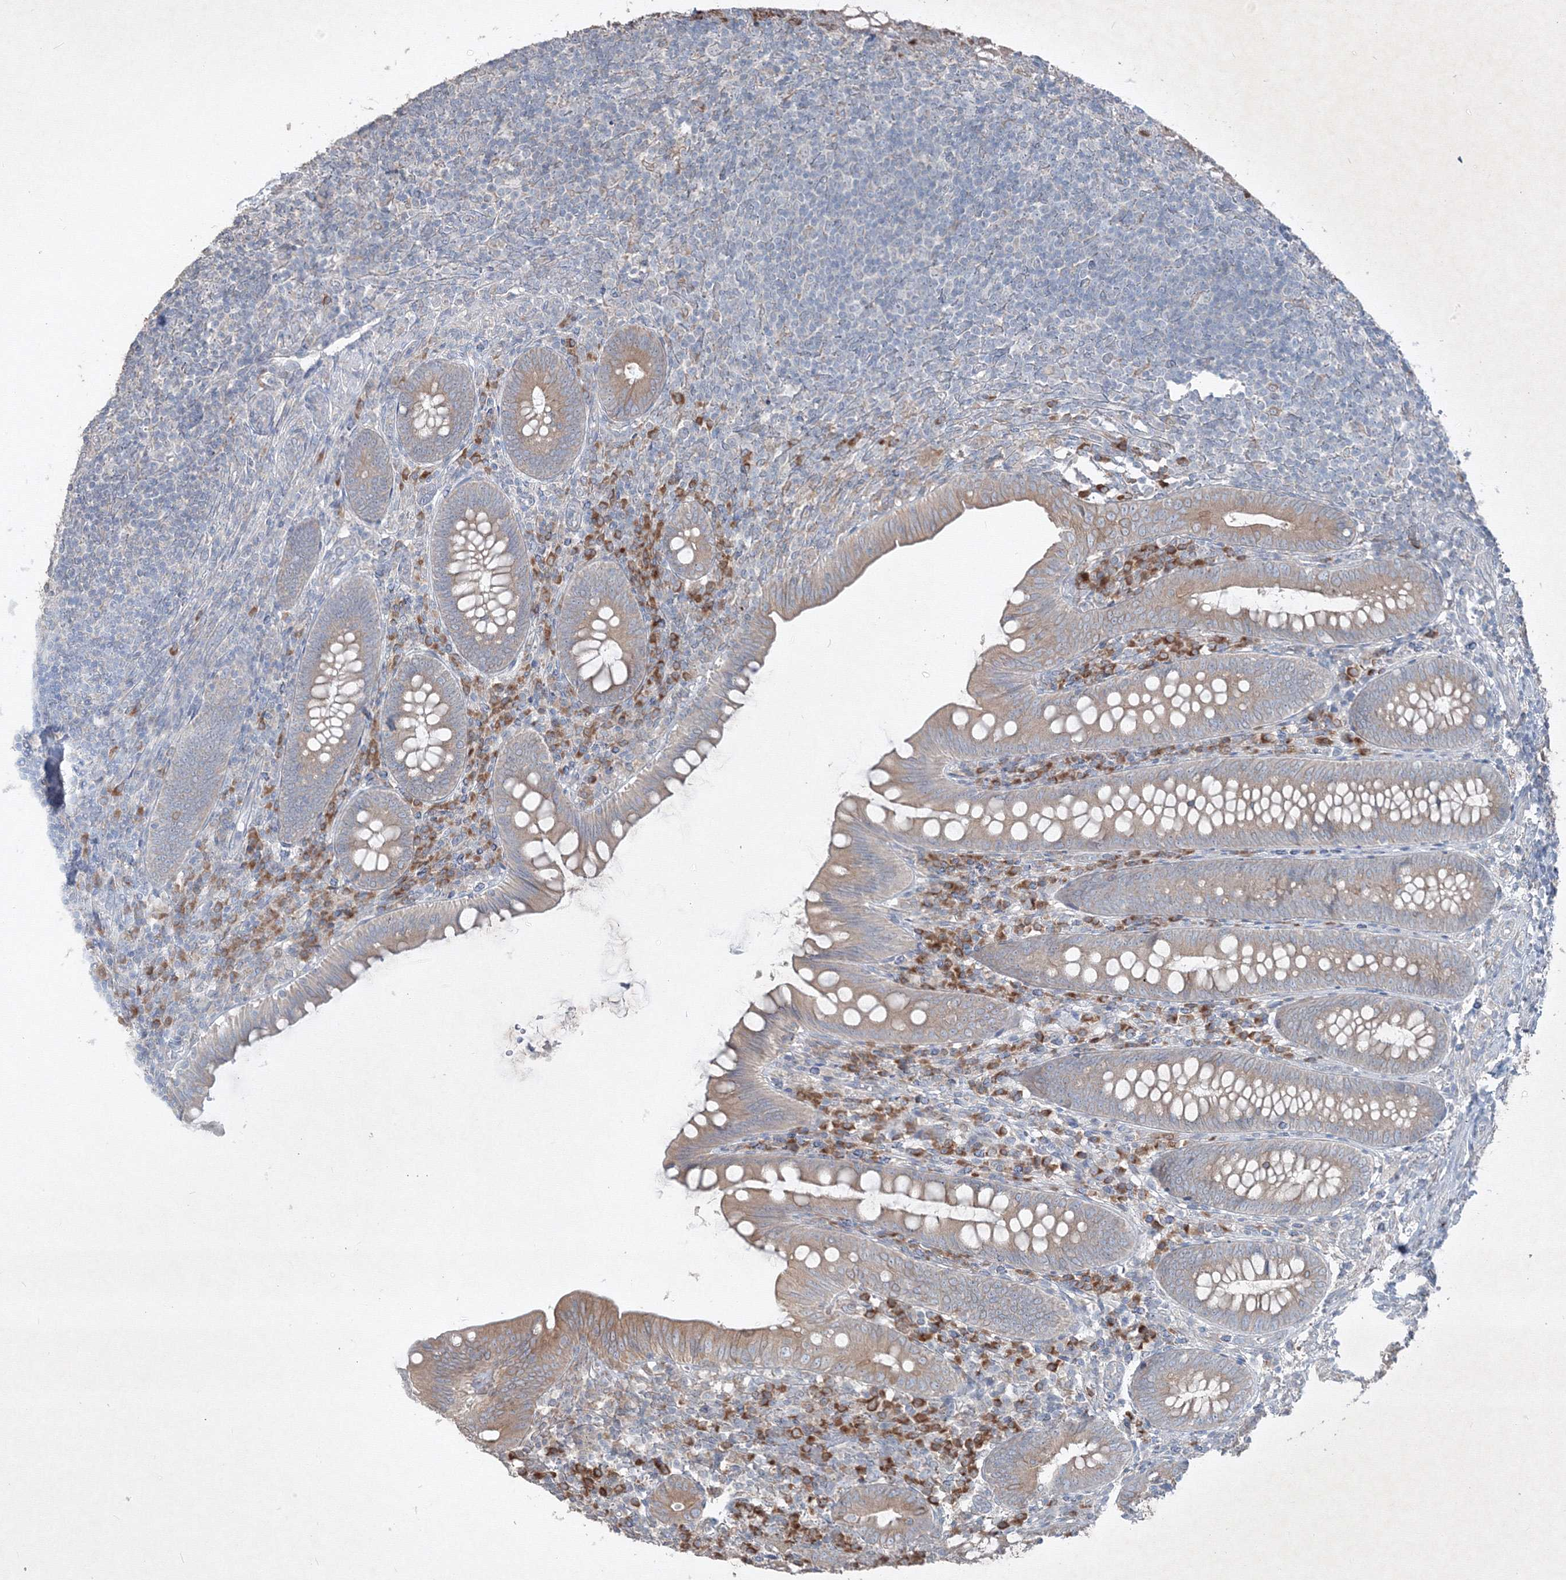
{"staining": {"intensity": "moderate", "quantity": ">75%", "location": "cytoplasmic/membranous"}, "tissue": "appendix", "cell_type": "Glandular cells", "image_type": "normal", "snomed": [{"axis": "morphology", "description": "Normal tissue, NOS"}, {"axis": "topography", "description": "Appendix"}], "caption": "Moderate cytoplasmic/membranous expression is seen in approximately >75% of glandular cells in normal appendix.", "gene": "IFNAR1", "patient": {"sex": "male", "age": 14}}